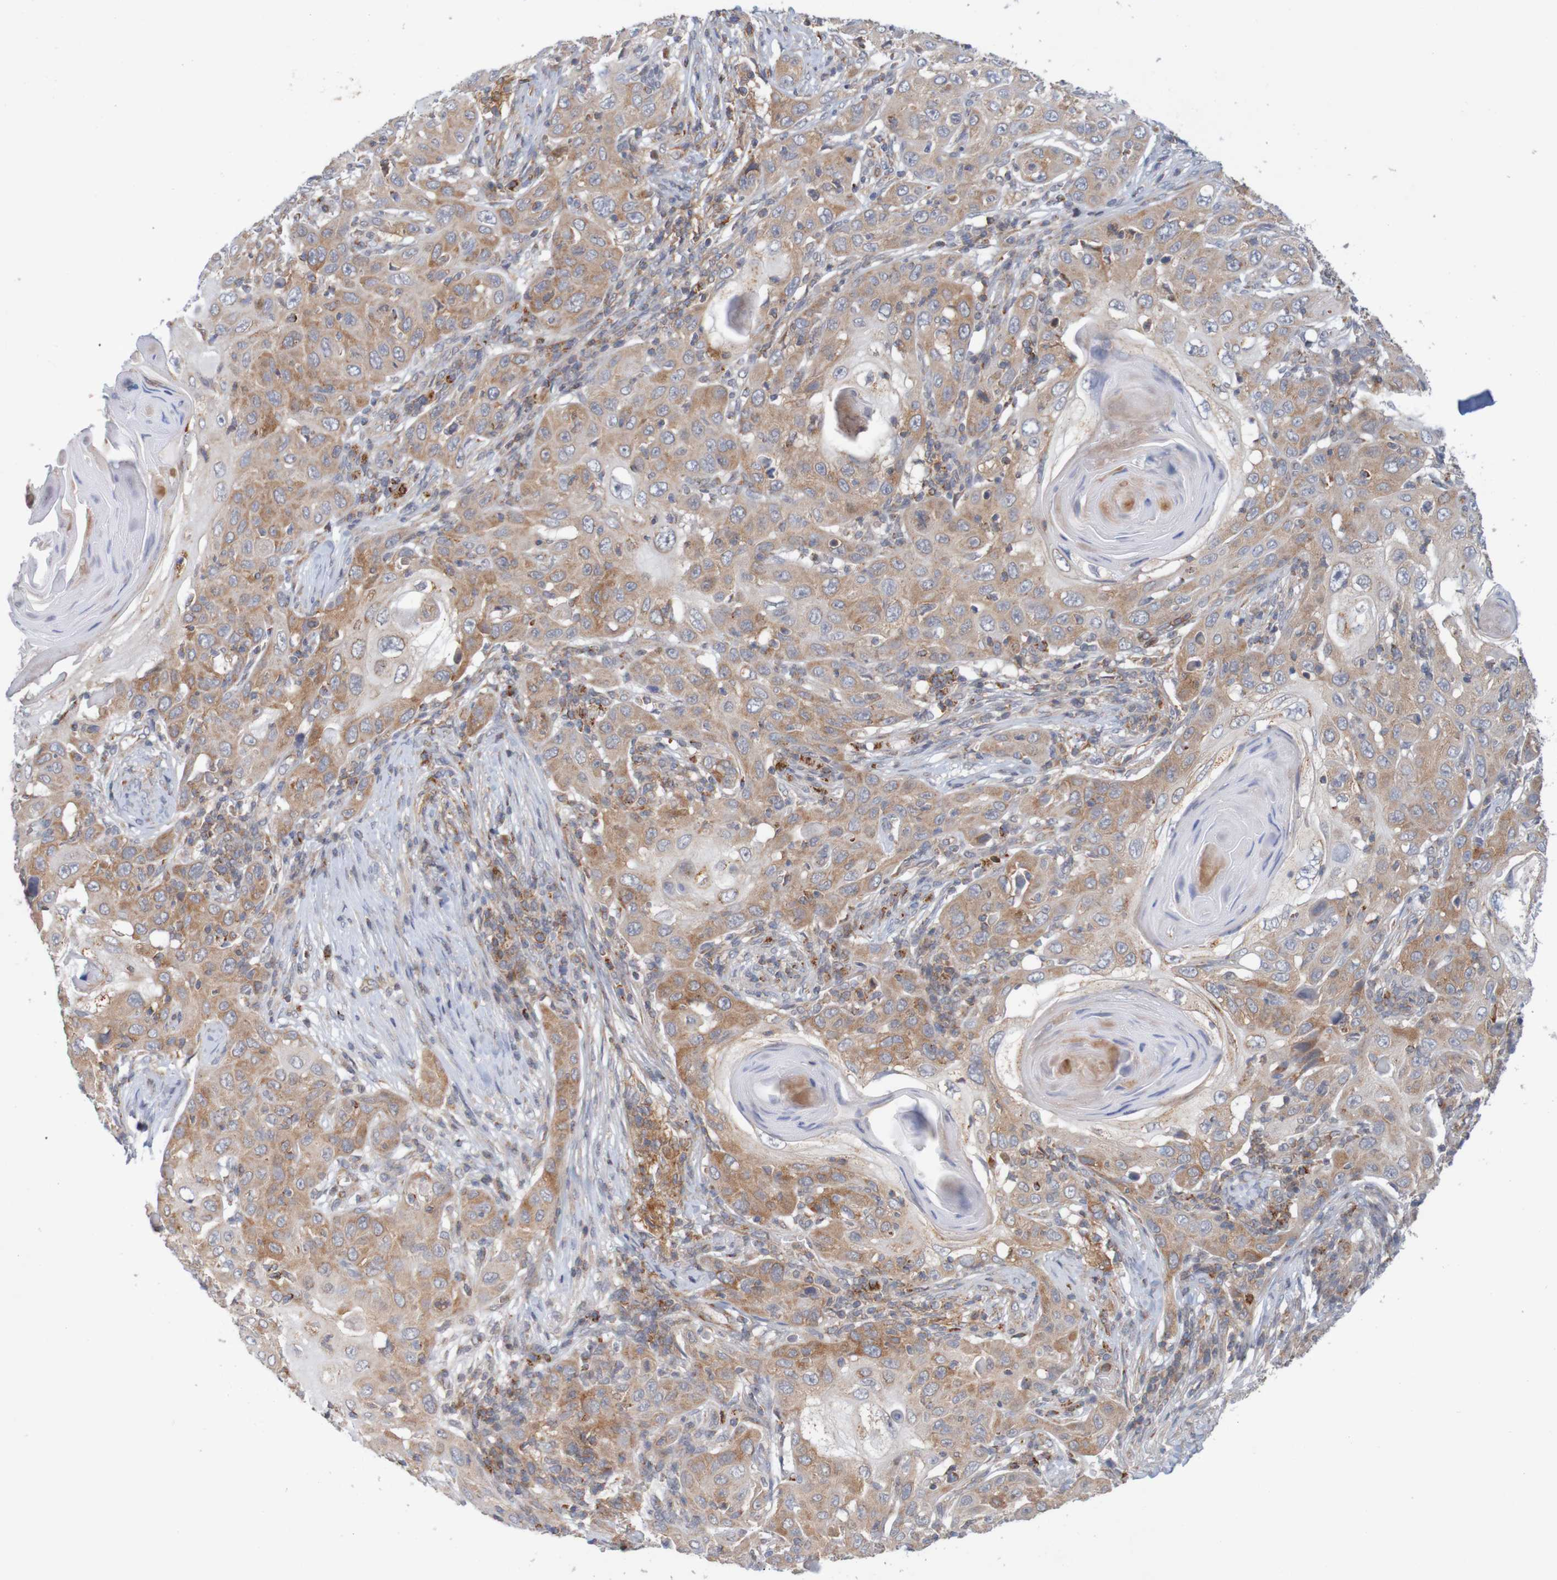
{"staining": {"intensity": "moderate", "quantity": ">75%", "location": "cytoplasmic/membranous"}, "tissue": "skin cancer", "cell_type": "Tumor cells", "image_type": "cancer", "snomed": [{"axis": "morphology", "description": "Squamous cell carcinoma, NOS"}, {"axis": "topography", "description": "Skin"}], "caption": "Skin squamous cell carcinoma stained with a brown dye exhibits moderate cytoplasmic/membranous positive expression in about >75% of tumor cells.", "gene": "NAV2", "patient": {"sex": "female", "age": 88}}